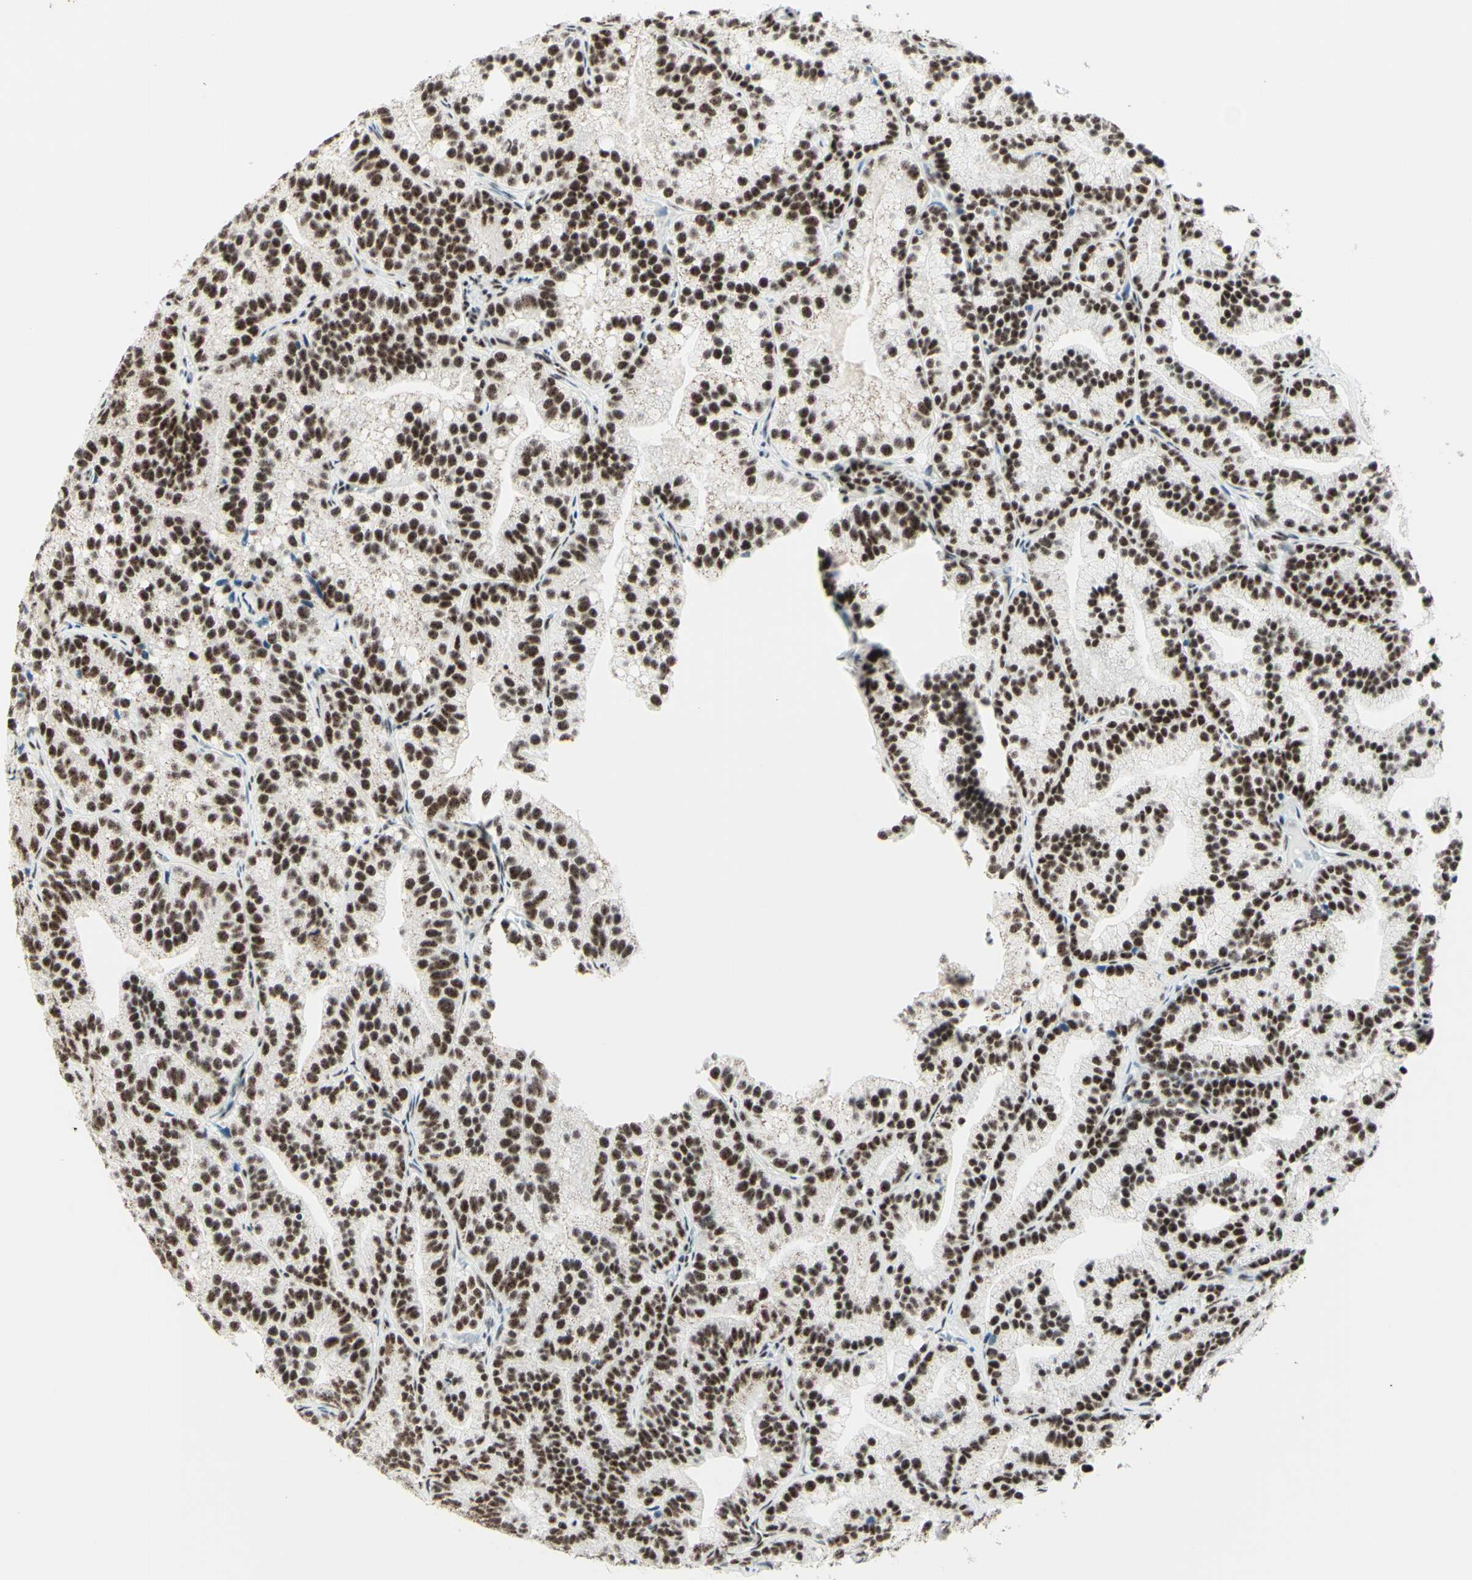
{"staining": {"intensity": "strong", "quantity": "25%-75%", "location": "nuclear"}, "tissue": "prostate cancer", "cell_type": "Tumor cells", "image_type": "cancer", "snomed": [{"axis": "morphology", "description": "Adenocarcinoma, Low grade"}, {"axis": "topography", "description": "Prostate"}], "caption": "Immunohistochemistry (IHC) histopathology image of neoplastic tissue: human low-grade adenocarcinoma (prostate) stained using immunohistochemistry displays high levels of strong protein expression localized specifically in the nuclear of tumor cells, appearing as a nuclear brown color.", "gene": "WTAP", "patient": {"sex": "male", "age": 89}}